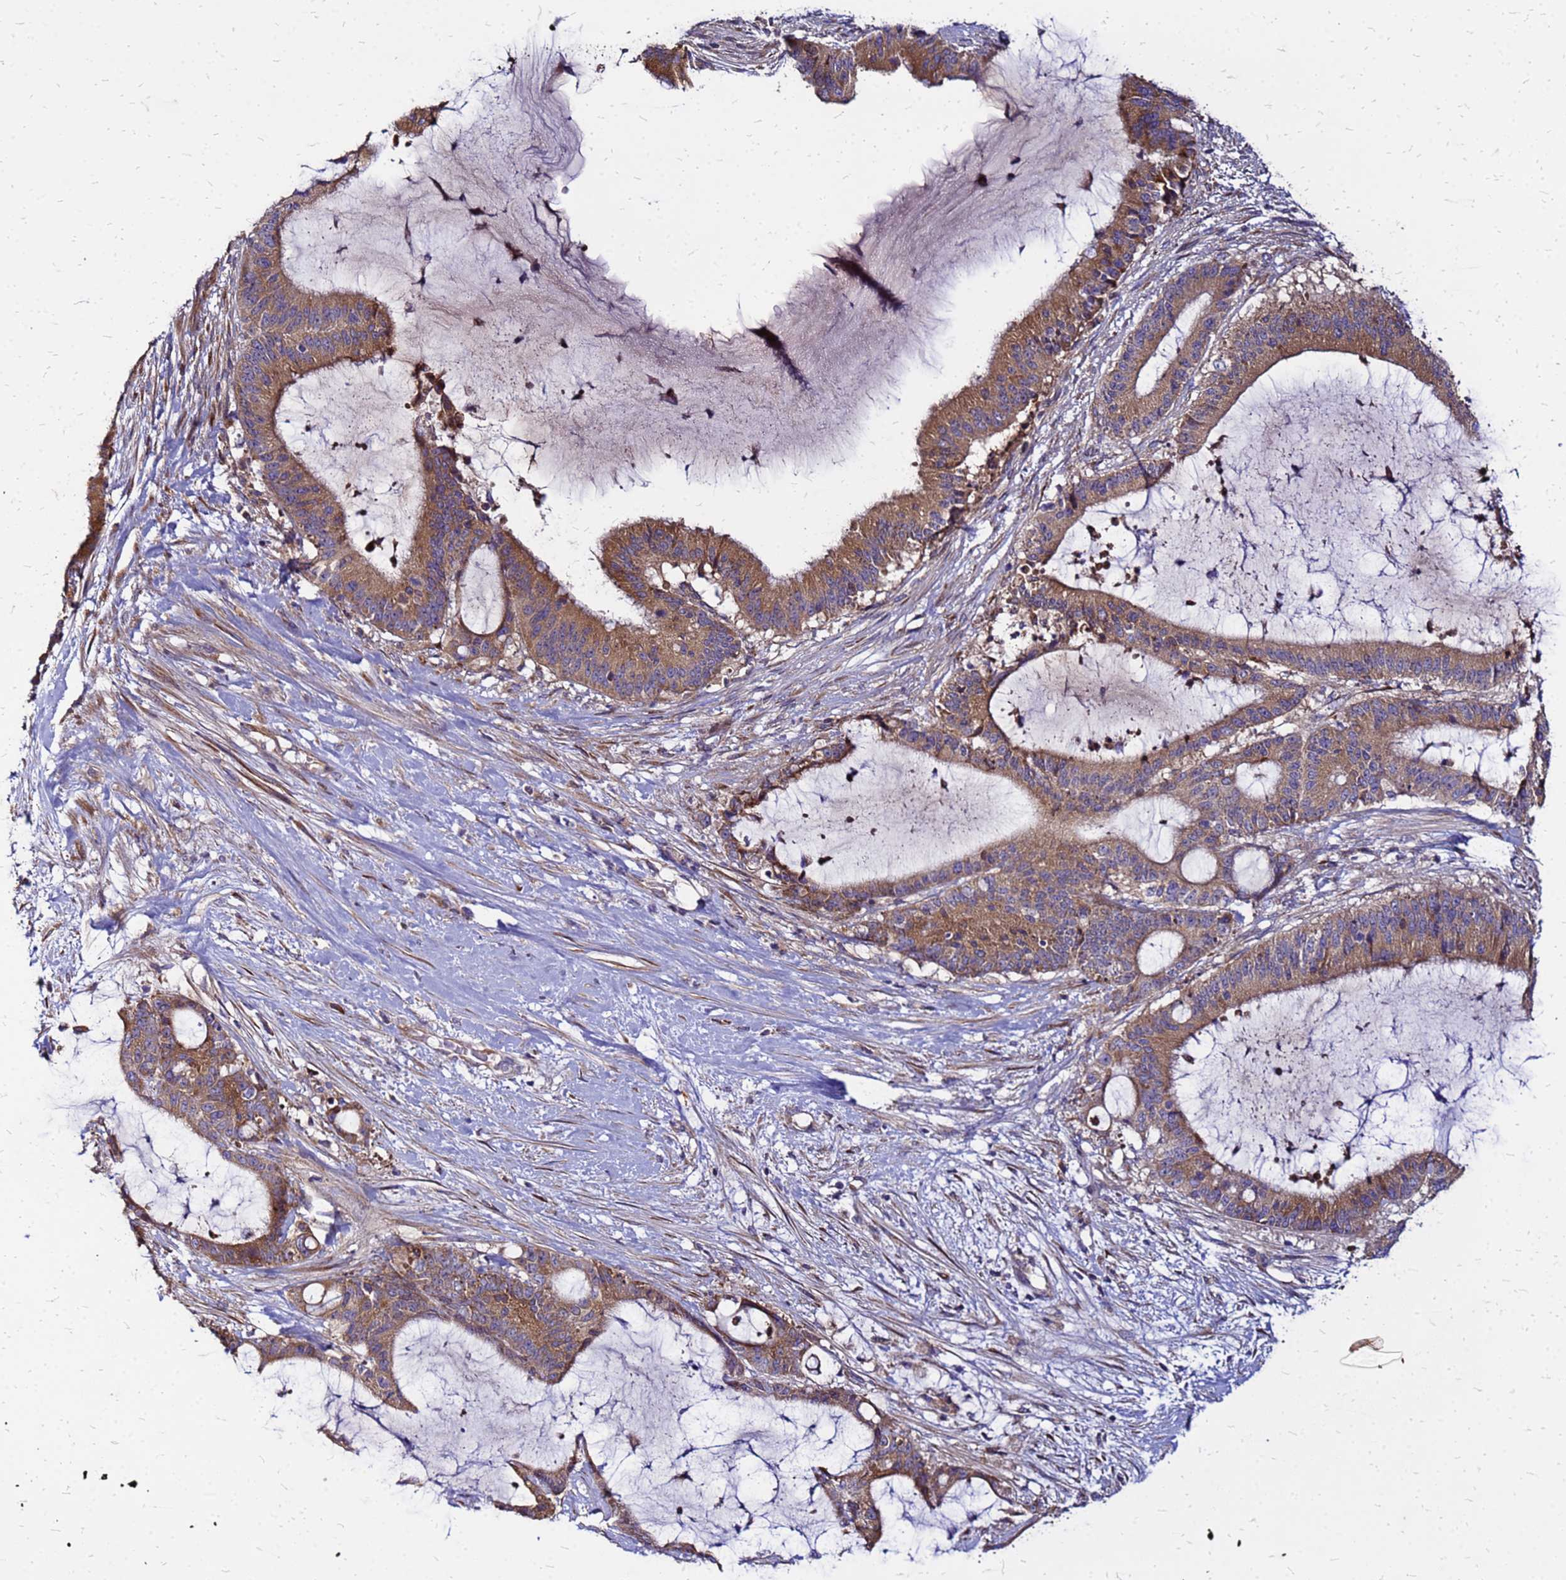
{"staining": {"intensity": "moderate", "quantity": ">75%", "location": "cytoplasmic/membranous"}, "tissue": "liver cancer", "cell_type": "Tumor cells", "image_type": "cancer", "snomed": [{"axis": "morphology", "description": "Normal tissue, NOS"}, {"axis": "morphology", "description": "Cholangiocarcinoma"}, {"axis": "topography", "description": "Liver"}, {"axis": "topography", "description": "Peripheral nerve tissue"}], "caption": "A medium amount of moderate cytoplasmic/membranous positivity is seen in about >75% of tumor cells in liver cholangiocarcinoma tissue. (Brightfield microscopy of DAB IHC at high magnification).", "gene": "VMO1", "patient": {"sex": "female", "age": 73}}